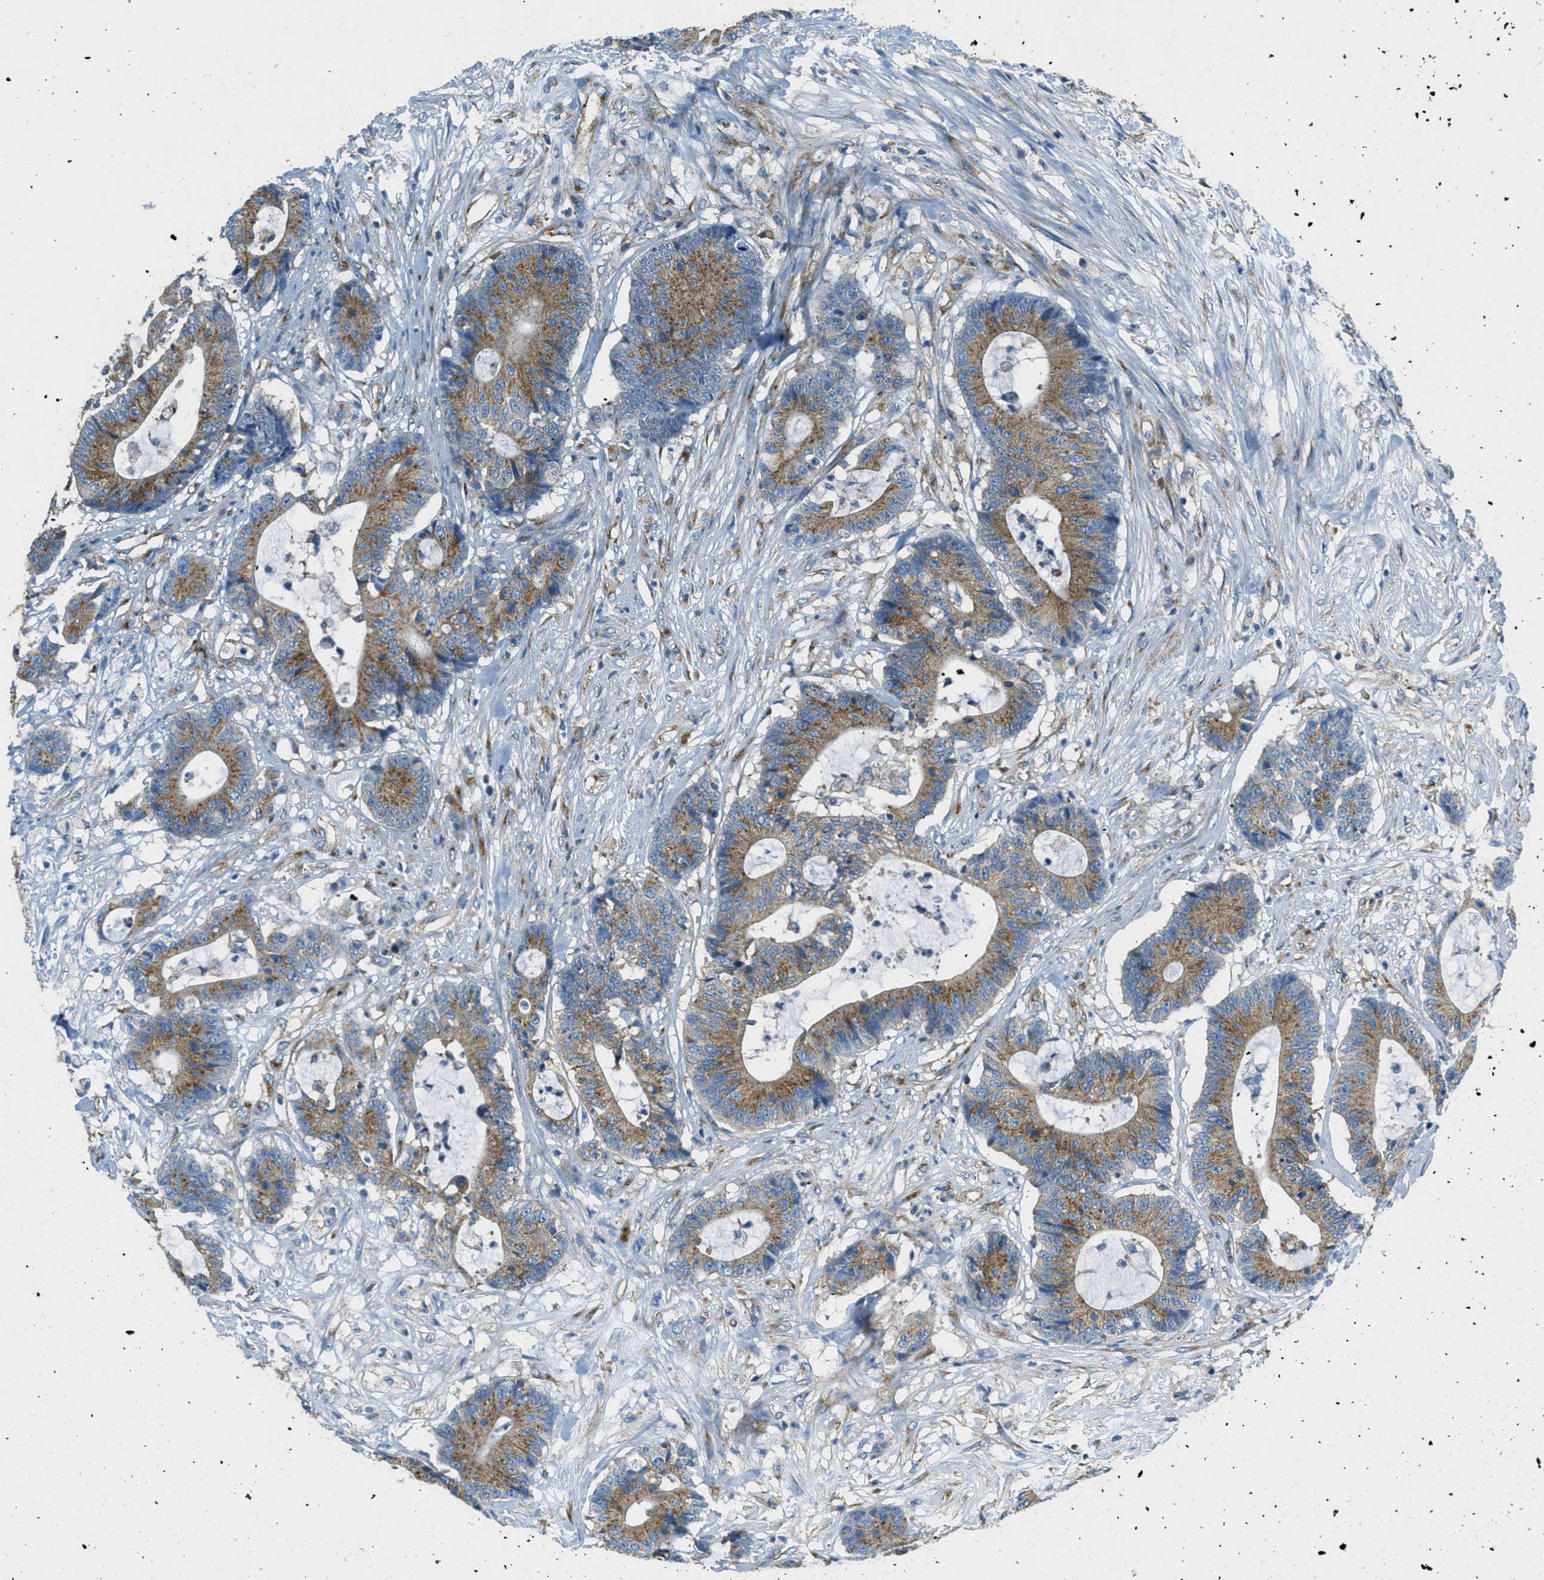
{"staining": {"intensity": "moderate", "quantity": ">75%", "location": "cytoplasmic/membranous"}, "tissue": "colorectal cancer", "cell_type": "Tumor cells", "image_type": "cancer", "snomed": [{"axis": "morphology", "description": "Adenocarcinoma, NOS"}, {"axis": "topography", "description": "Colon"}], "caption": "Colorectal cancer (adenocarcinoma) stained with DAB (3,3'-diaminobenzidine) immunohistochemistry (IHC) demonstrates medium levels of moderate cytoplasmic/membranous expression in about >75% of tumor cells. (DAB (3,3'-diaminobenzidine) IHC, brown staining for protein, blue staining for nuclei).", "gene": "AP2B1", "patient": {"sex": "female", "age": 84}}